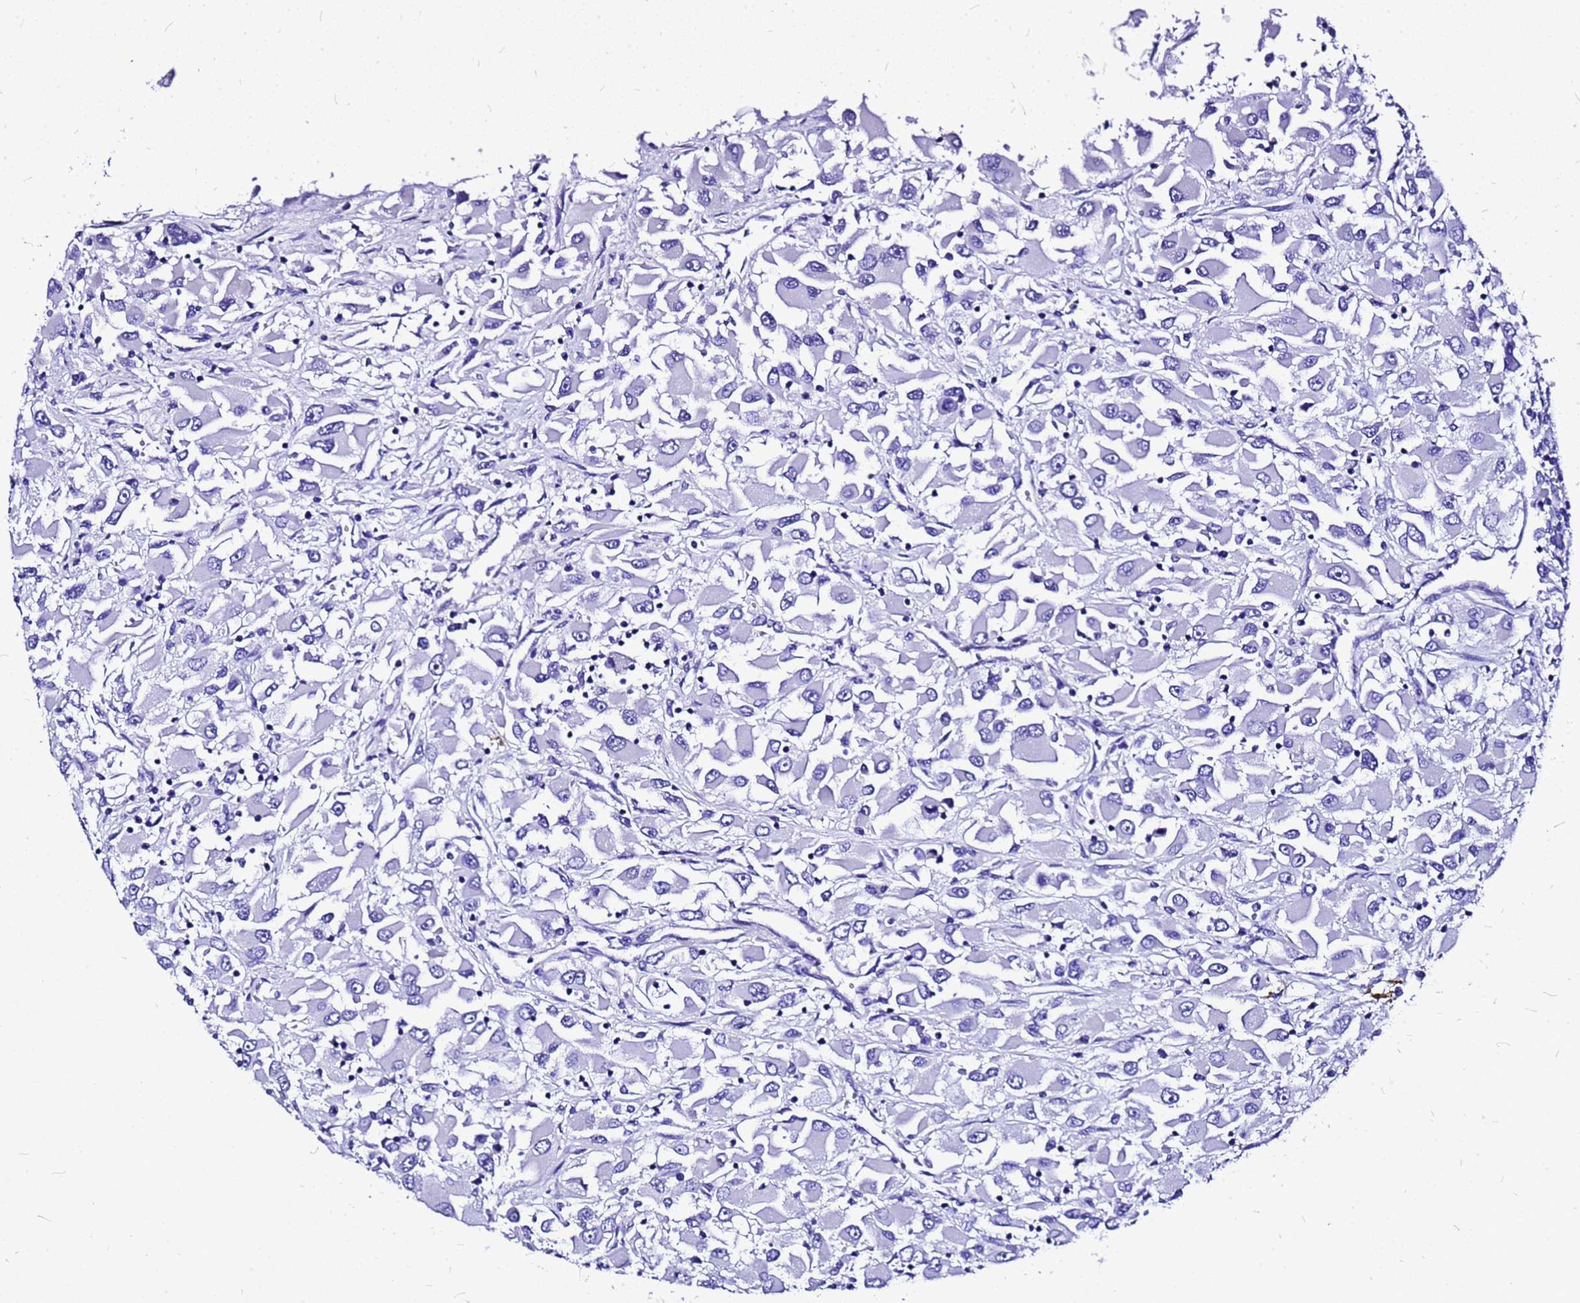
{"staining": {"intensity": "negative", "quantity": "none", "location": "none"}, "tissue": "renal cancer", "cell_type": "Tumor cells", "image_type": "cancer", "snomed": [{"axis": "morphology", "description": "Adenocarcinoma, NOS"}, {"axis": "topography", "description": "Kidney"}], "caption": "Photomicrograph shows no significant protein expression in tumor cells of renal cancer (adenocarcinoma). (Brightfield microscopy of DAB (3,3'-diaminobenzidine) immunohistochemistry at high magnification).", "gene": "HERC4", "patient": {"sex": "female", "age": 52}}